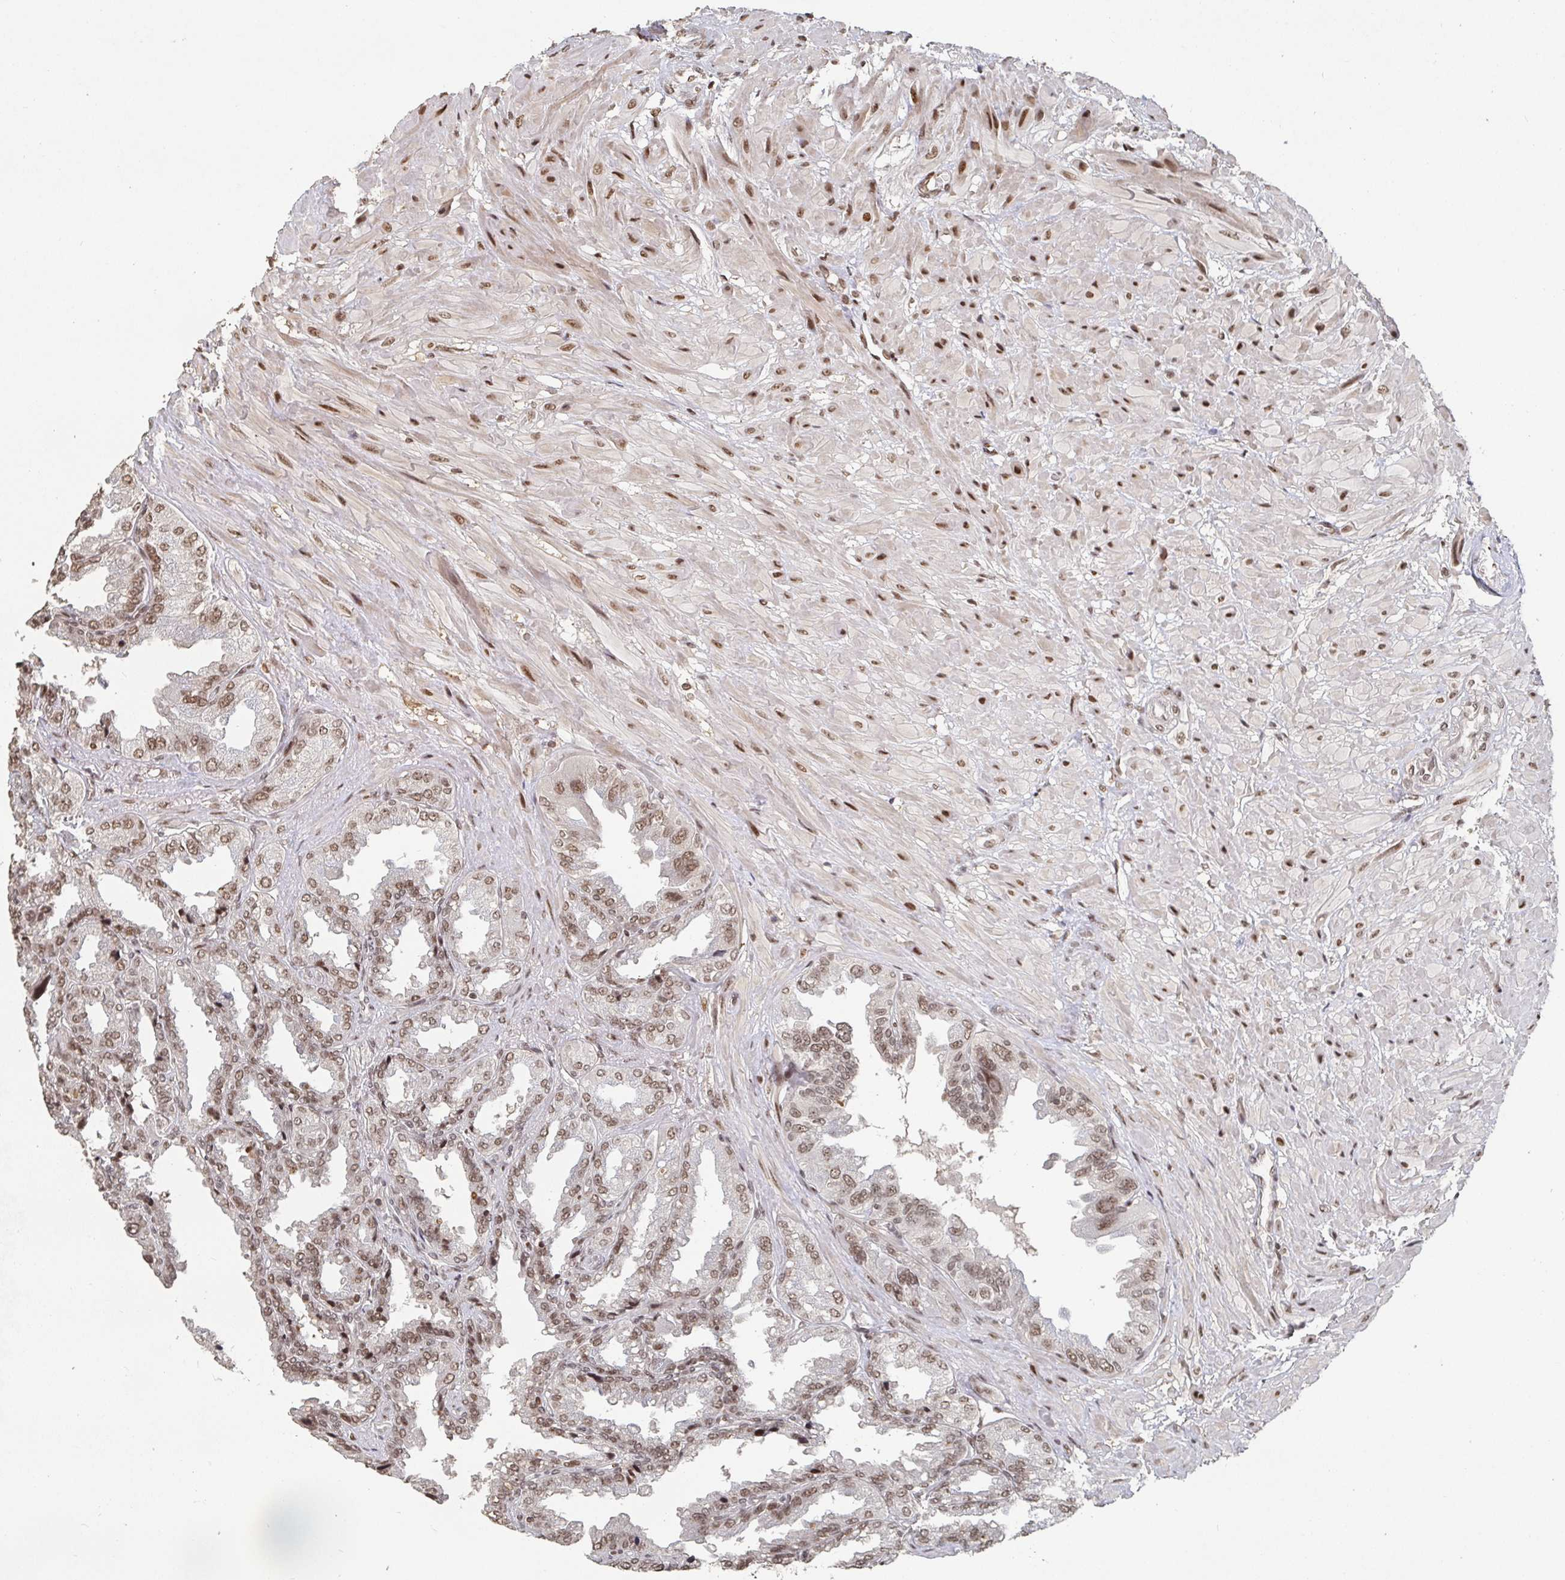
{"staining": {"intensity": "moderate", "quantity": ">75%", "location": "nuclear"}, "tissue": "seminal vesicle", "cell_type": "Glandular cells", "image_type": "normal", "snomed": [{"axis": "morphology", "description": "Normal tissue, NOS"}, {"axis": "topography", "description": "Seminal veicle"}], "caption": "Immunohistochemistry histopathology image of normal human seminal vesicle stained for a protein (brown), which displays medium levels of moderate nuclear staining in approximately >75% of glandular cells.", "gene": "ZDHHC12", "patient": {"sex": "male", "age": 55}}